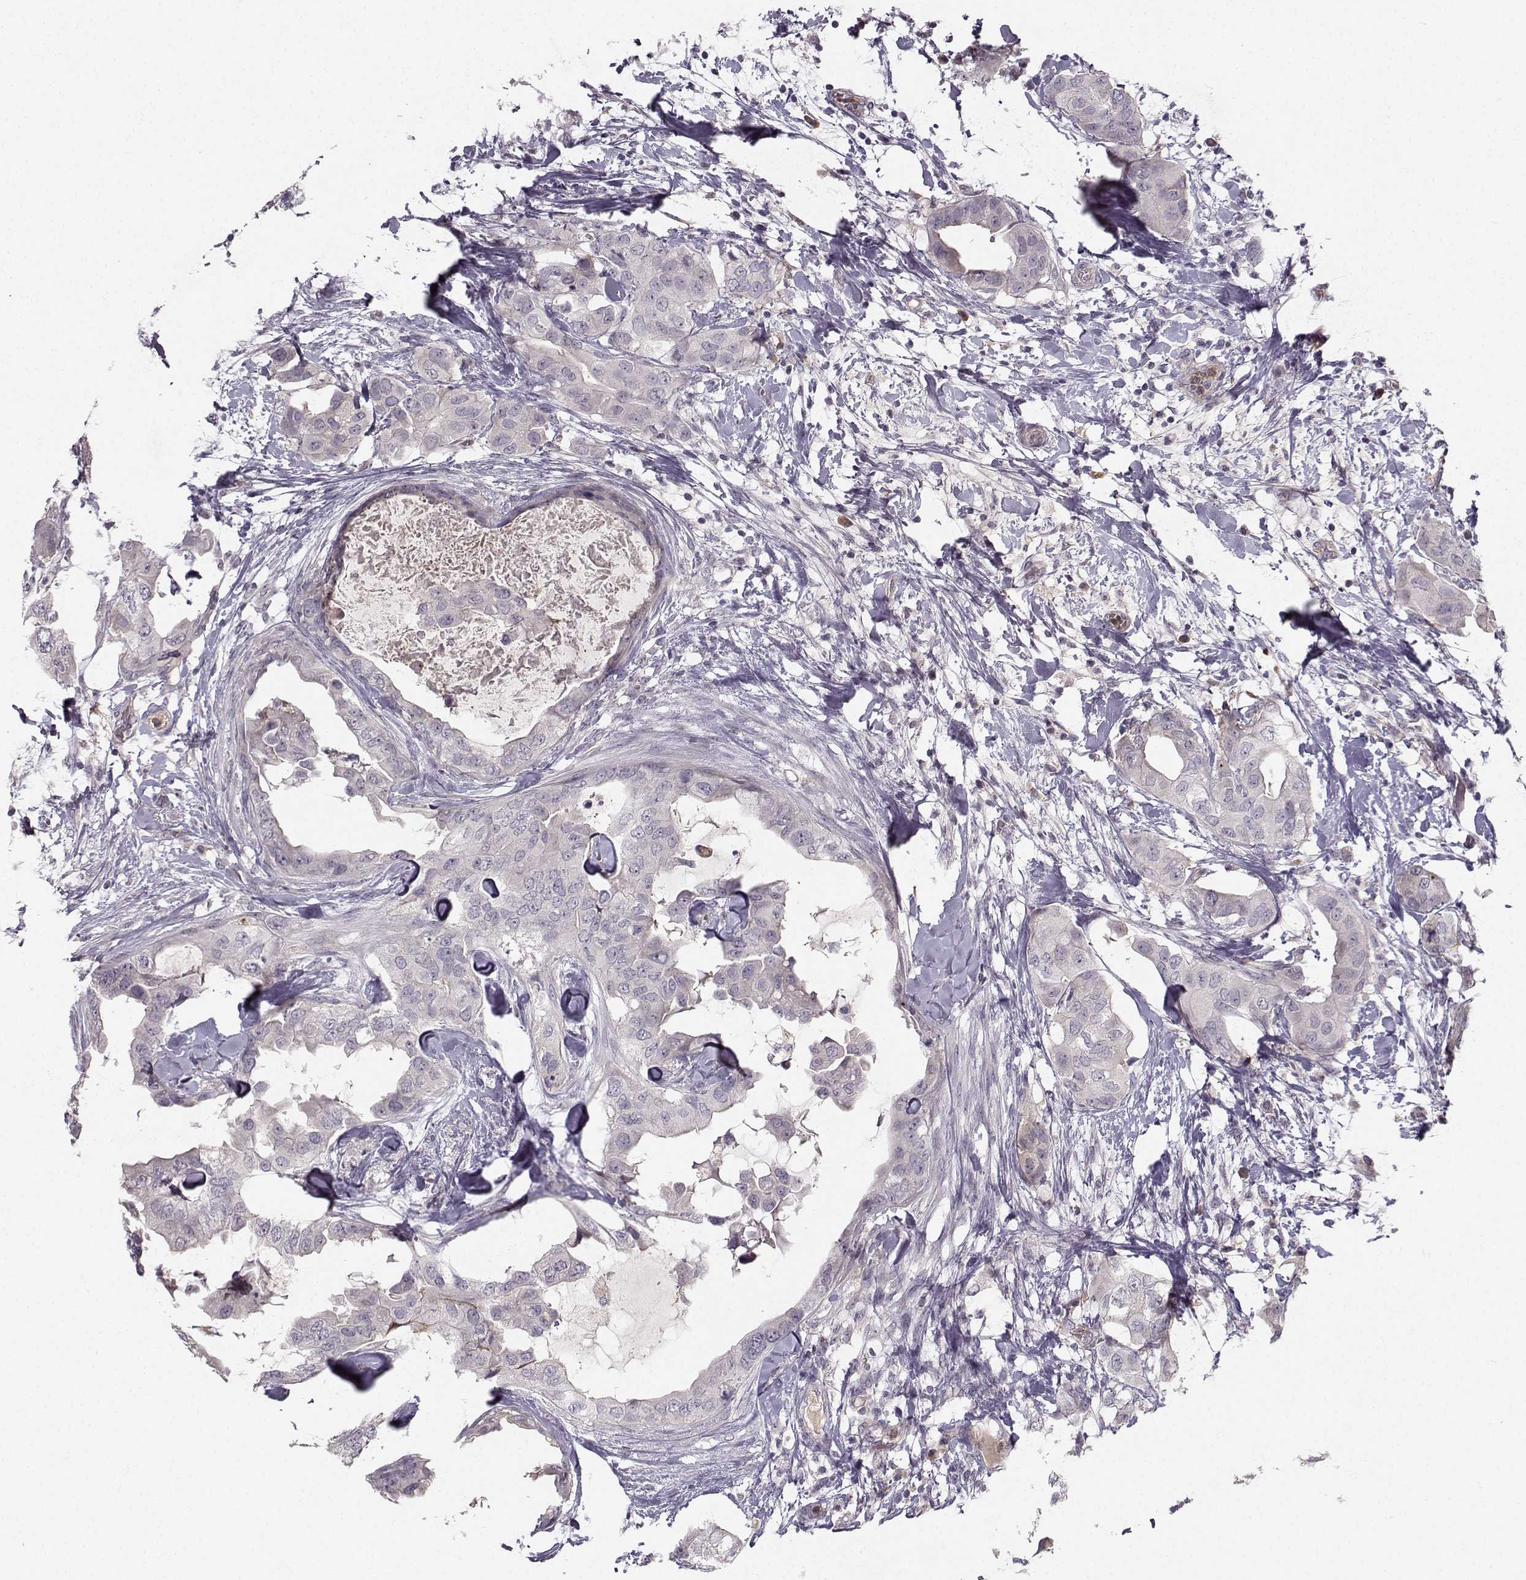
{"staining": {"intensity": "negative", "quantity": "none", "location": "none"}, "tissue": "breast cancer", "cell_type": "Tumor cells", "image_type": "cancer", "snomed": [{"axis": "morphology", "description": "Normal tissue, NOS"}, {"axis": "morphology", "description": "Duct carcinoma"}, {"axis": "topography", "description": "Breast"}], "caption": "Human breast cancer (invasive ductal carcinoma) stained for a protein using IHC demonstrates no positivity in tumor cells.", "gene": "OPRD1", "patient": {"sex": "female", "age": 40}}